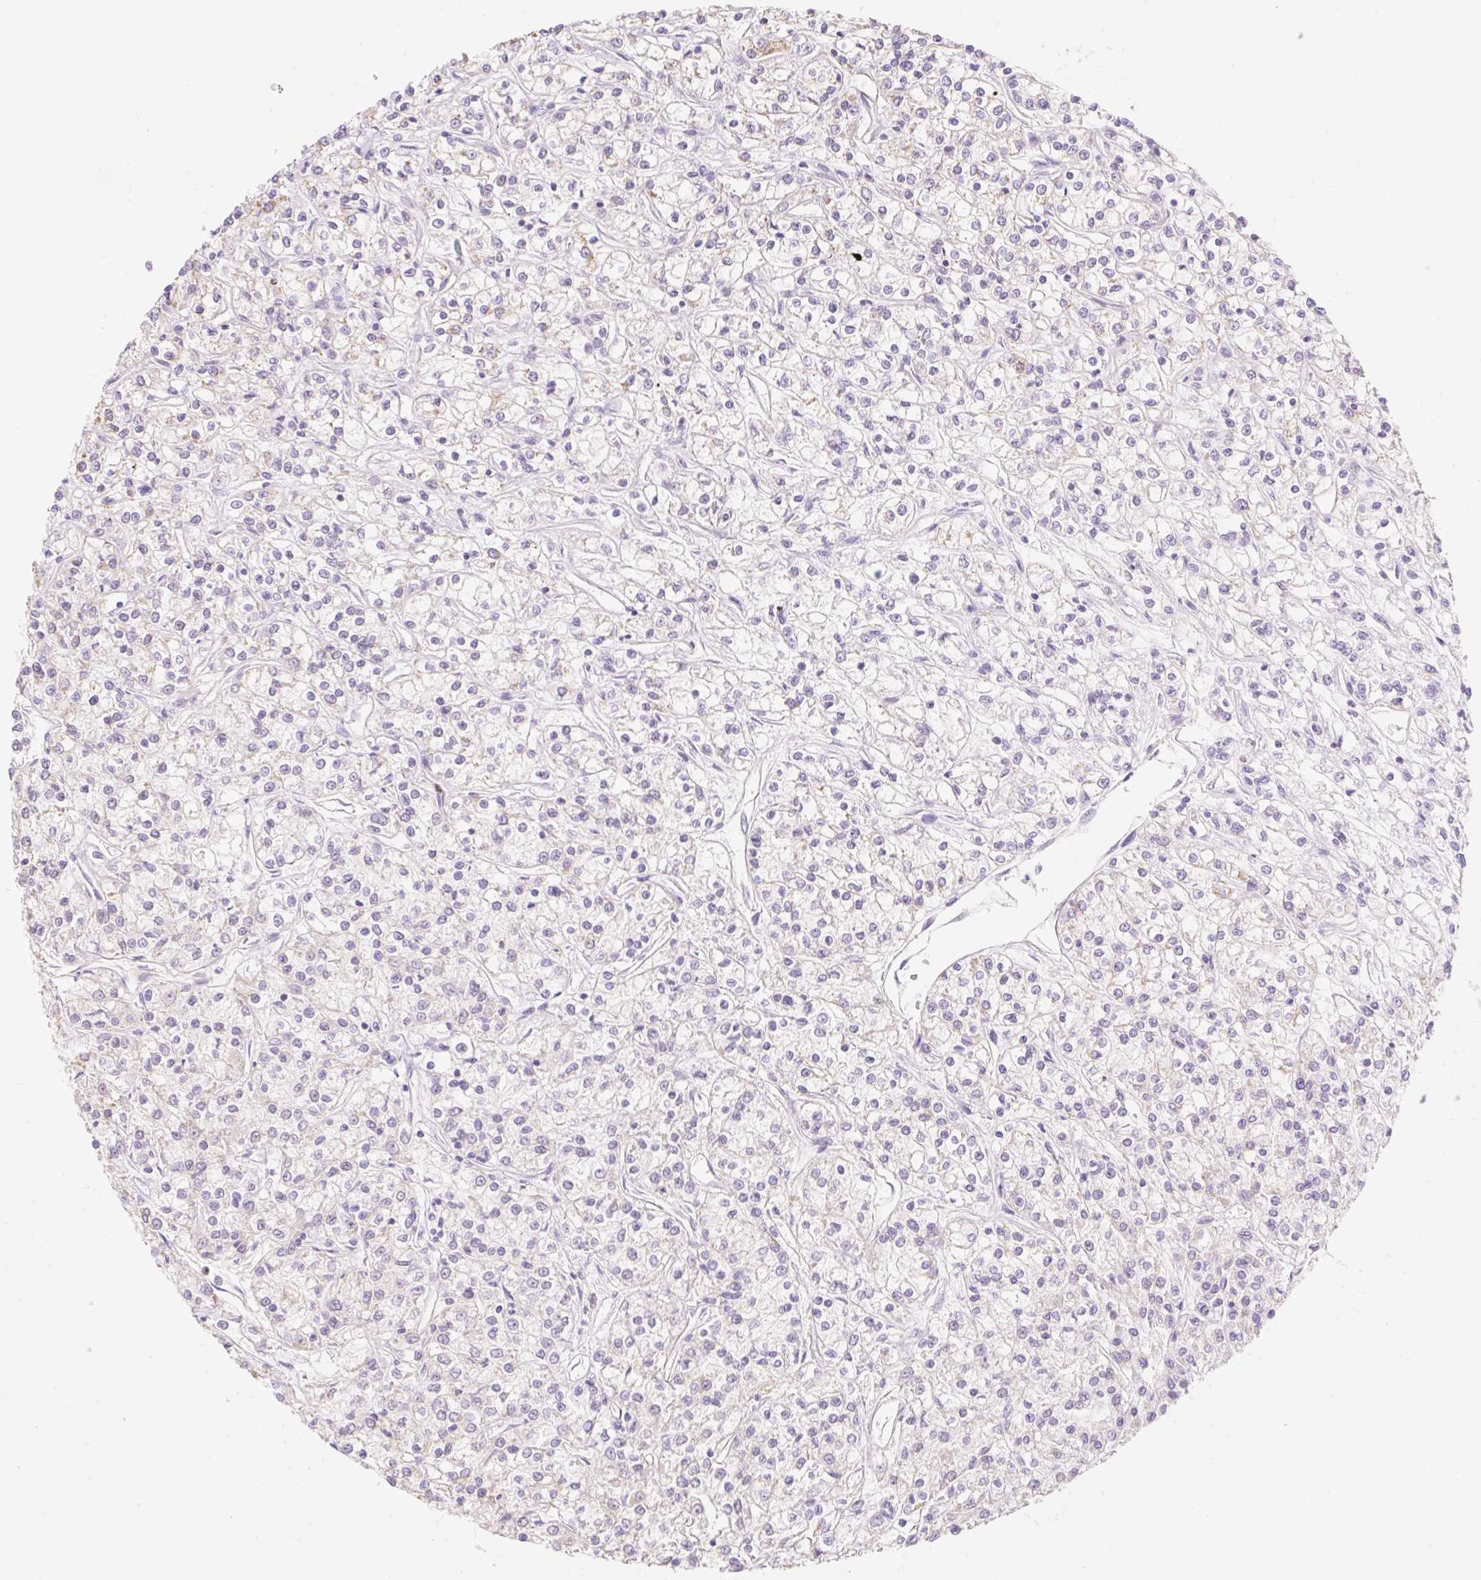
{"staining": {"intensity": "negative", "quantity": "none", "location": "none"}, "tissue": "renal cancer", "cell_type": "Tumor cells", "image_type": "cancer", "snomed": [{"axis": "morphology", "description": "Adenocarcinoma, NOS"}, {"axis": "topography", "description": "Kidney"}], "caption": "This is a image of IHC staining of renal cancer, which shows no positivity in tumor cells.", "gene": "DHX35", "patient": {"sex": "female", "age": 59}}